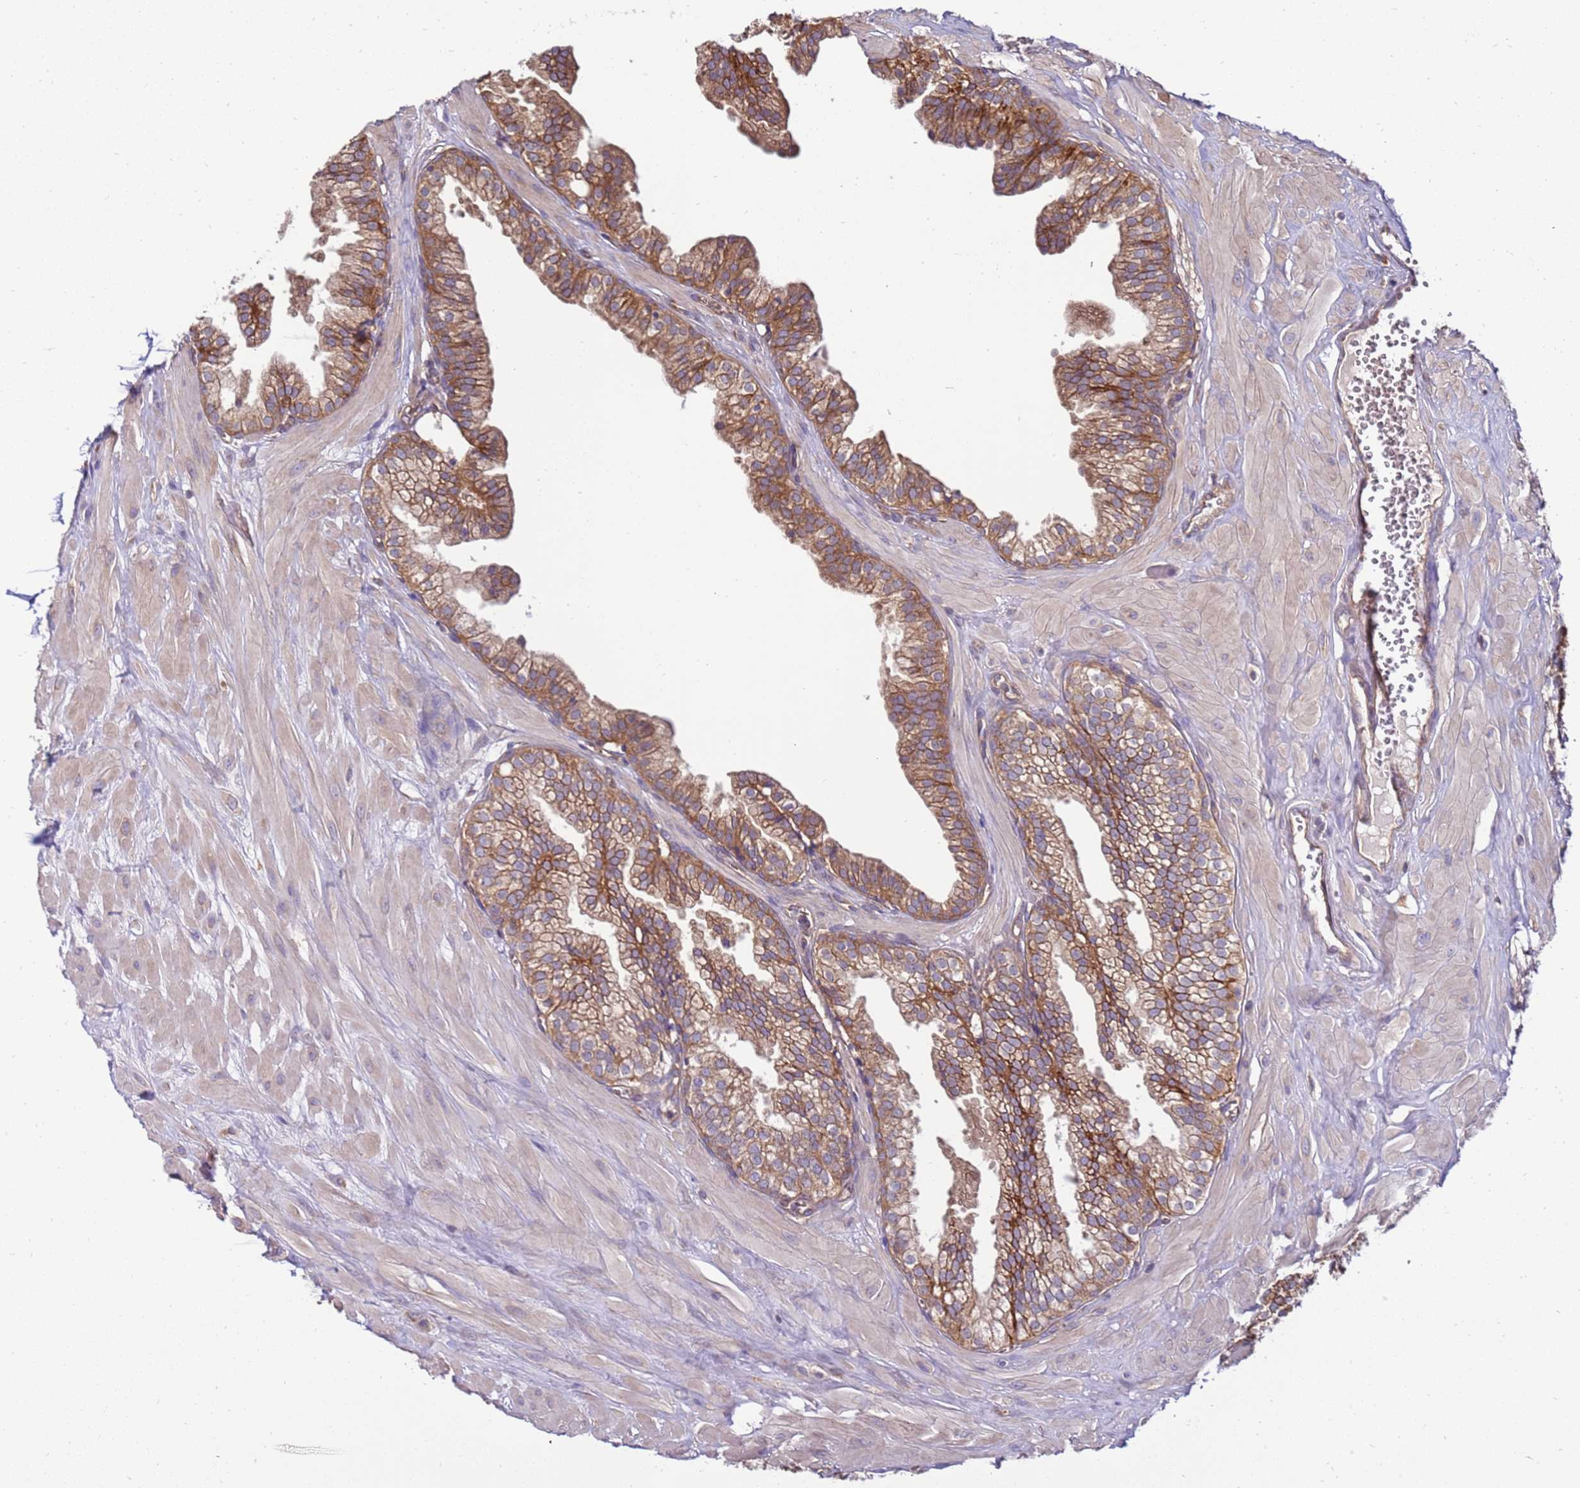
{"staining": {"intensity": "moderate", "quantity": ">75%", "location": "cytoplasmic/membranous"}, "tissue": "prostate", "cell_type": "Glandular cells", "image_type": "normal", "snomed": [{"axis": "morphology", "description": "Normal tissue, NOS"}, {"axis": "topography", "description": "Prostate"}, {"axis": "topography", "description": "Peripheral nerve tissue"}], "caption": "Immunohistochemical staining of unremarkable human prostate reveals moderate cytoplasmic/membranous protein expression in approximately >75% of glandular cells.", "gene": "SLC44A5", "patient": {"sex": "male", "age": 55}}